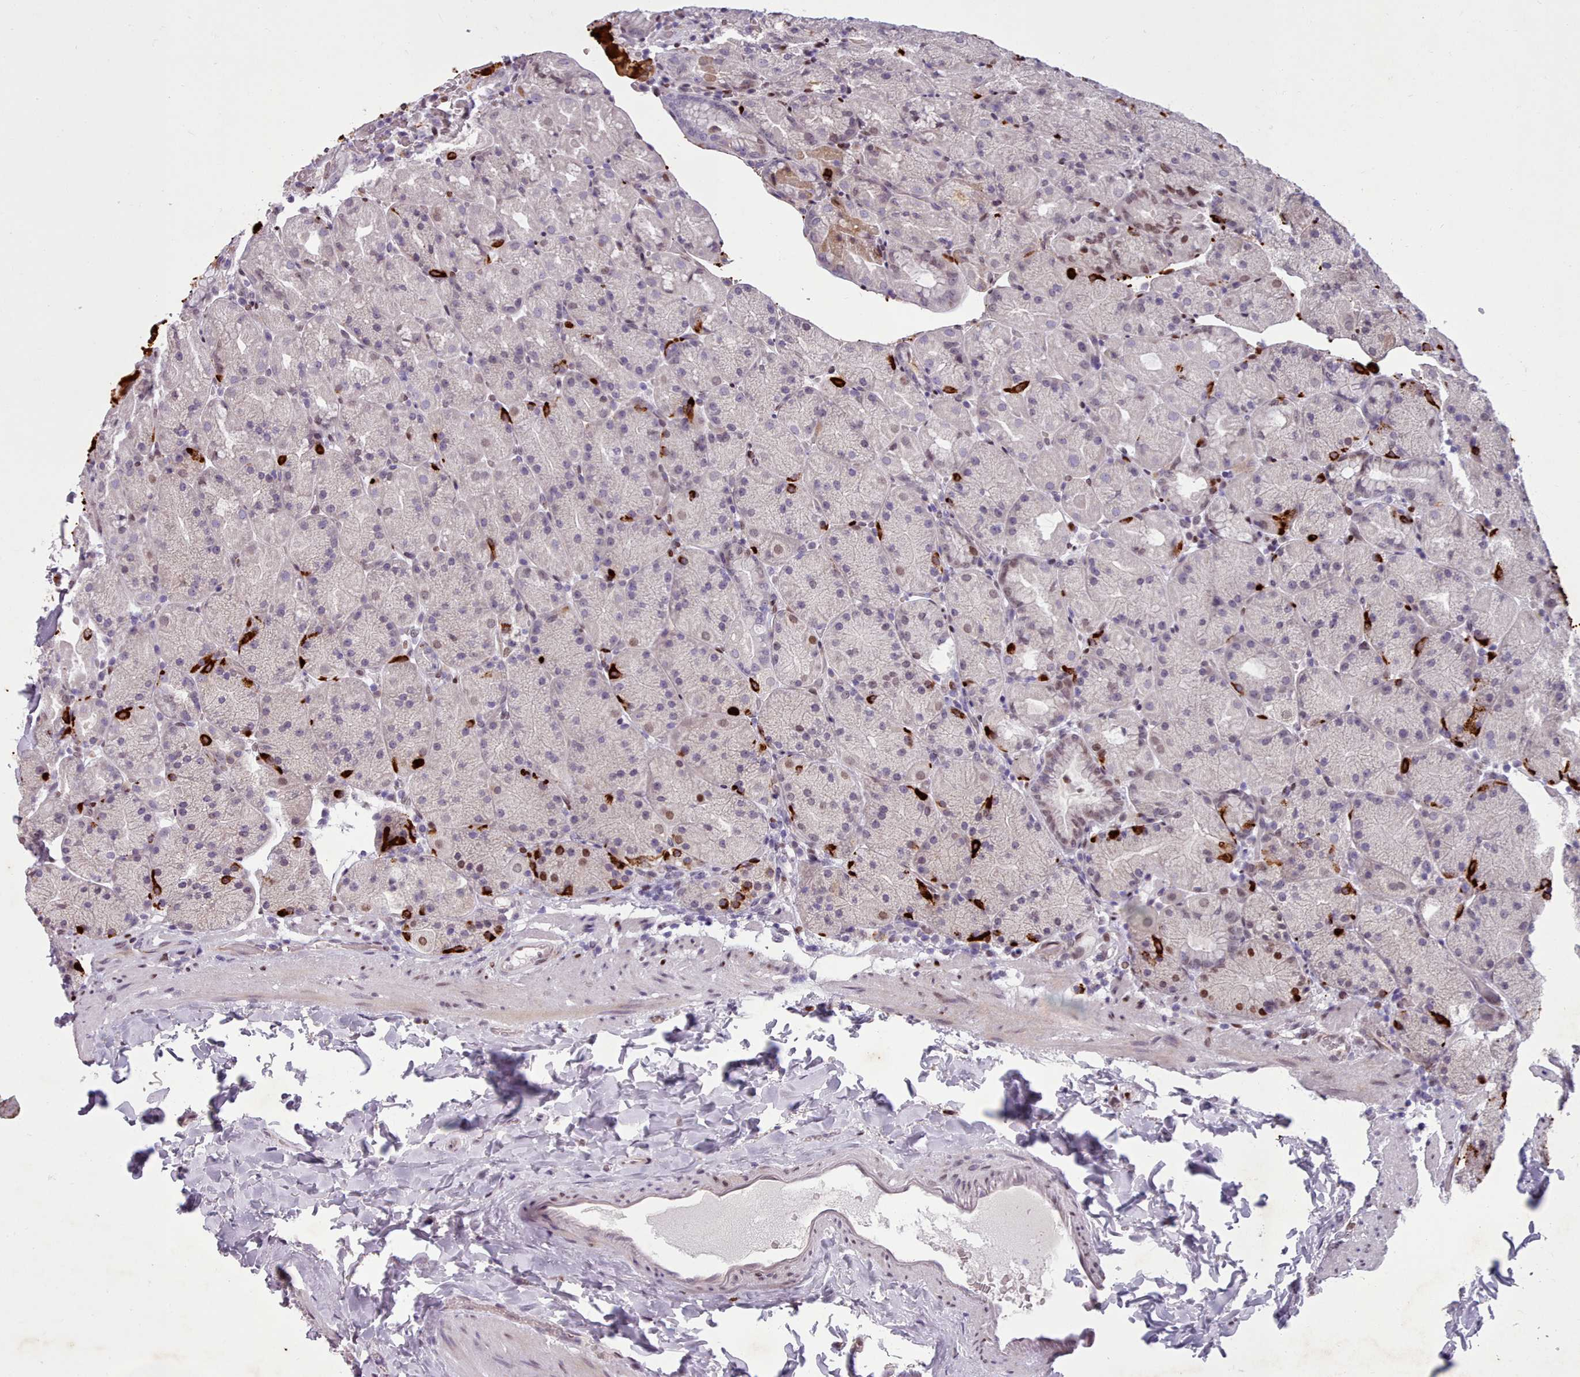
{"staining": {"intensity": "strong", "quantity": "<25%", "location": "cytoplasmic/membranous"}, "tissue": "stomach", "cell_type": "Glandular cells", "image_type": "normal", "snomed": [{"axis": "morphology", "description": "Normal tissue, NOS"}, {"axis": "topography", "description": "Stomach, upper"}, {"axis": "topography", "description": "Stomach, lower"}], "caption": "Protein staining by immunohistochemistry (IHC) displays strong cytoplasmic/membranous staining in about <25% of glandular cells in benign stomach.", "gene": "KCNT2", "patient": {"sex": "male", "age": 67}}